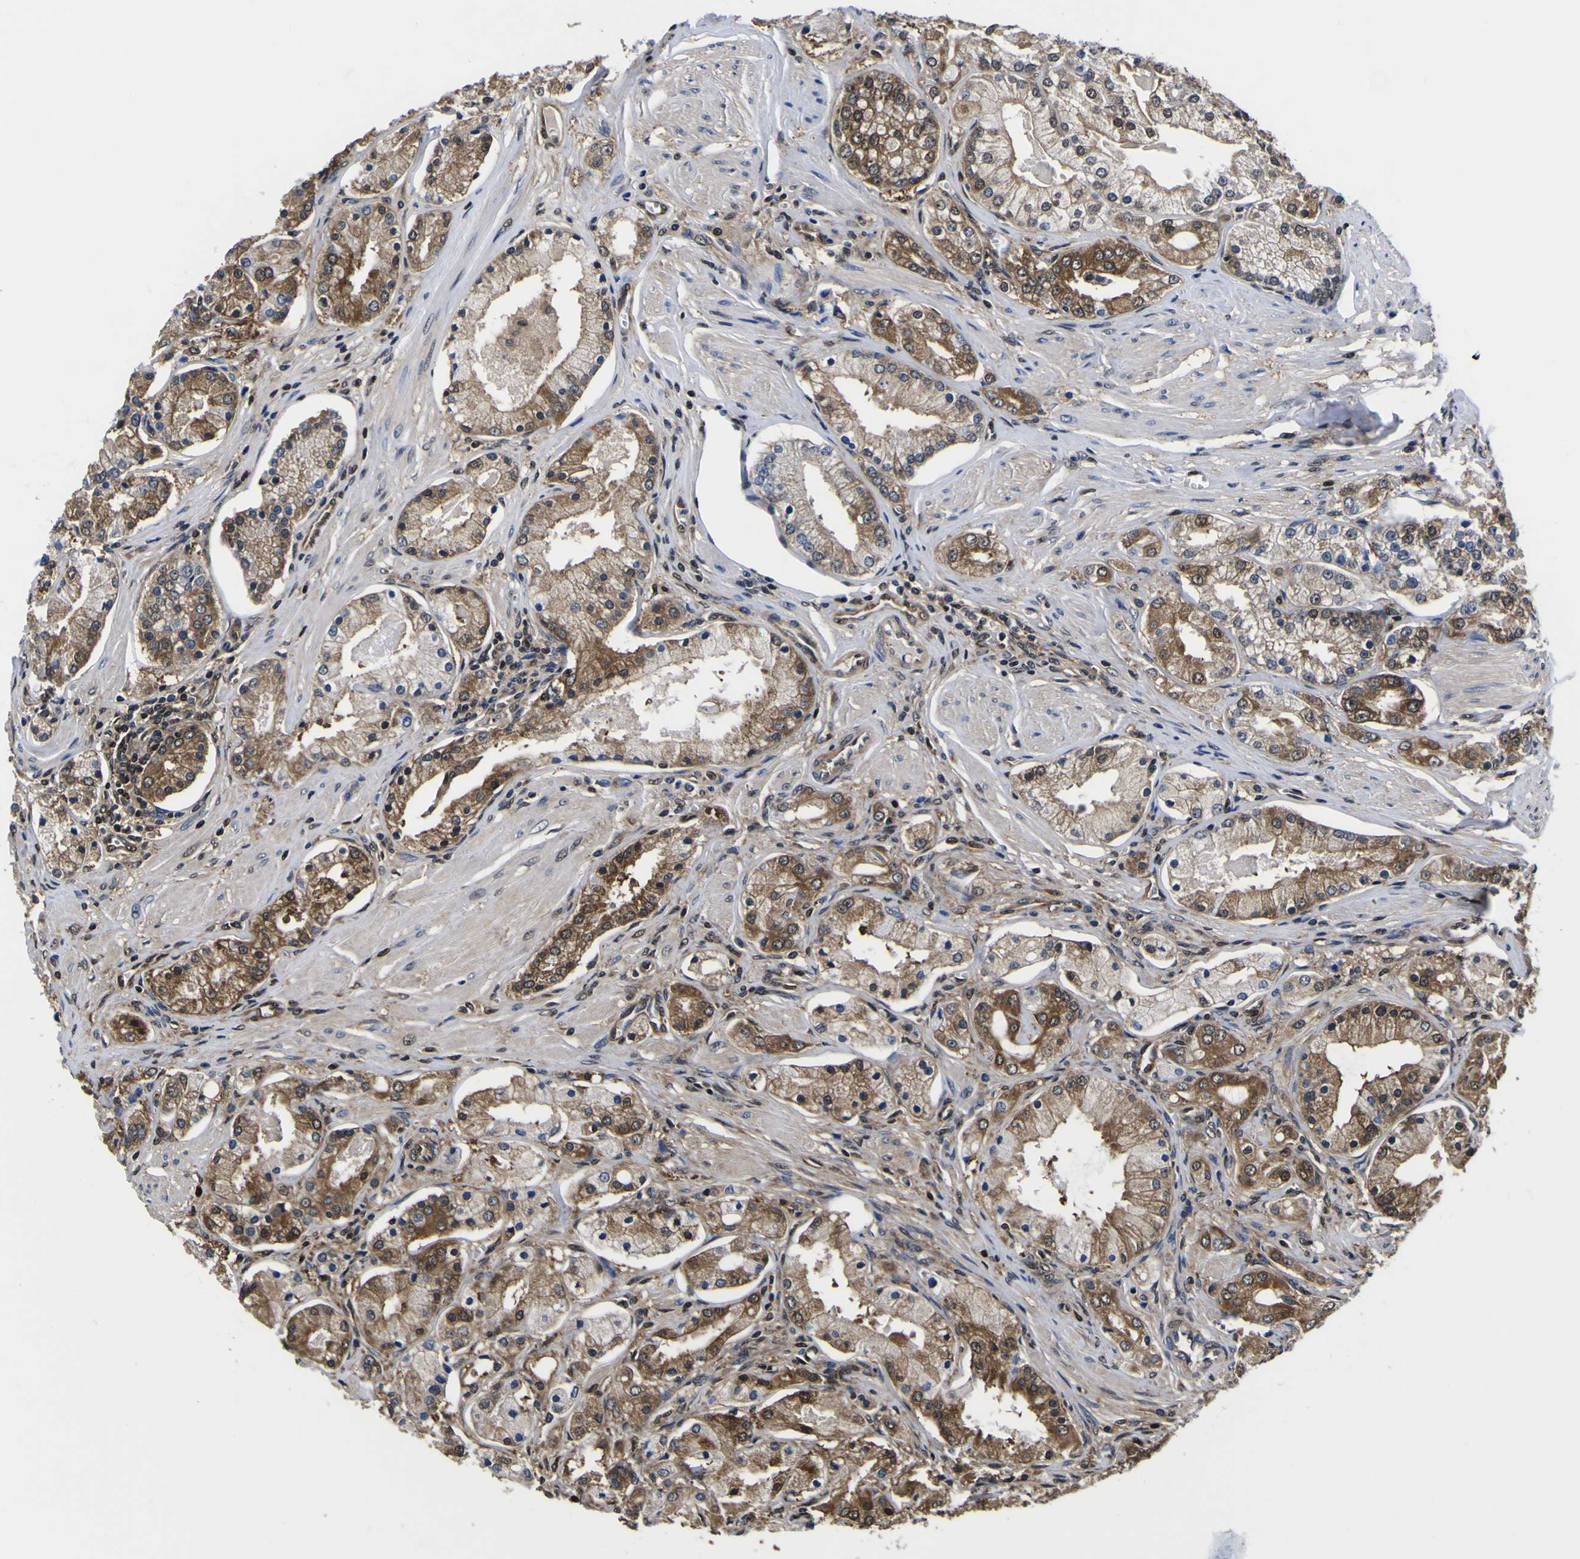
{"staining": {"intensity": "moderate", "quantity": ">75%", "location": "cytoplasmic/membranous,nuclear"}, "tissue": "prostate cancer", "cell_type": "Tumor cells", "image_type": "cancer", "snomed": [{"axis": "morphology", "description": "Adenocarcinoma, High grade"}, {"axis": "topography", "description": "Prostate"}], "caption": "Protein expression analysis of human high-grade adenocarcinoma (prostate) reveals moderate cytoplasmic/membranous and nuclear staining in about >75% of tumor cells. (DAB = brown stain, brightfield microscopy at high magnification).", "gene": "FAM110B", "patient": {"sex": "male", "age": 66}}